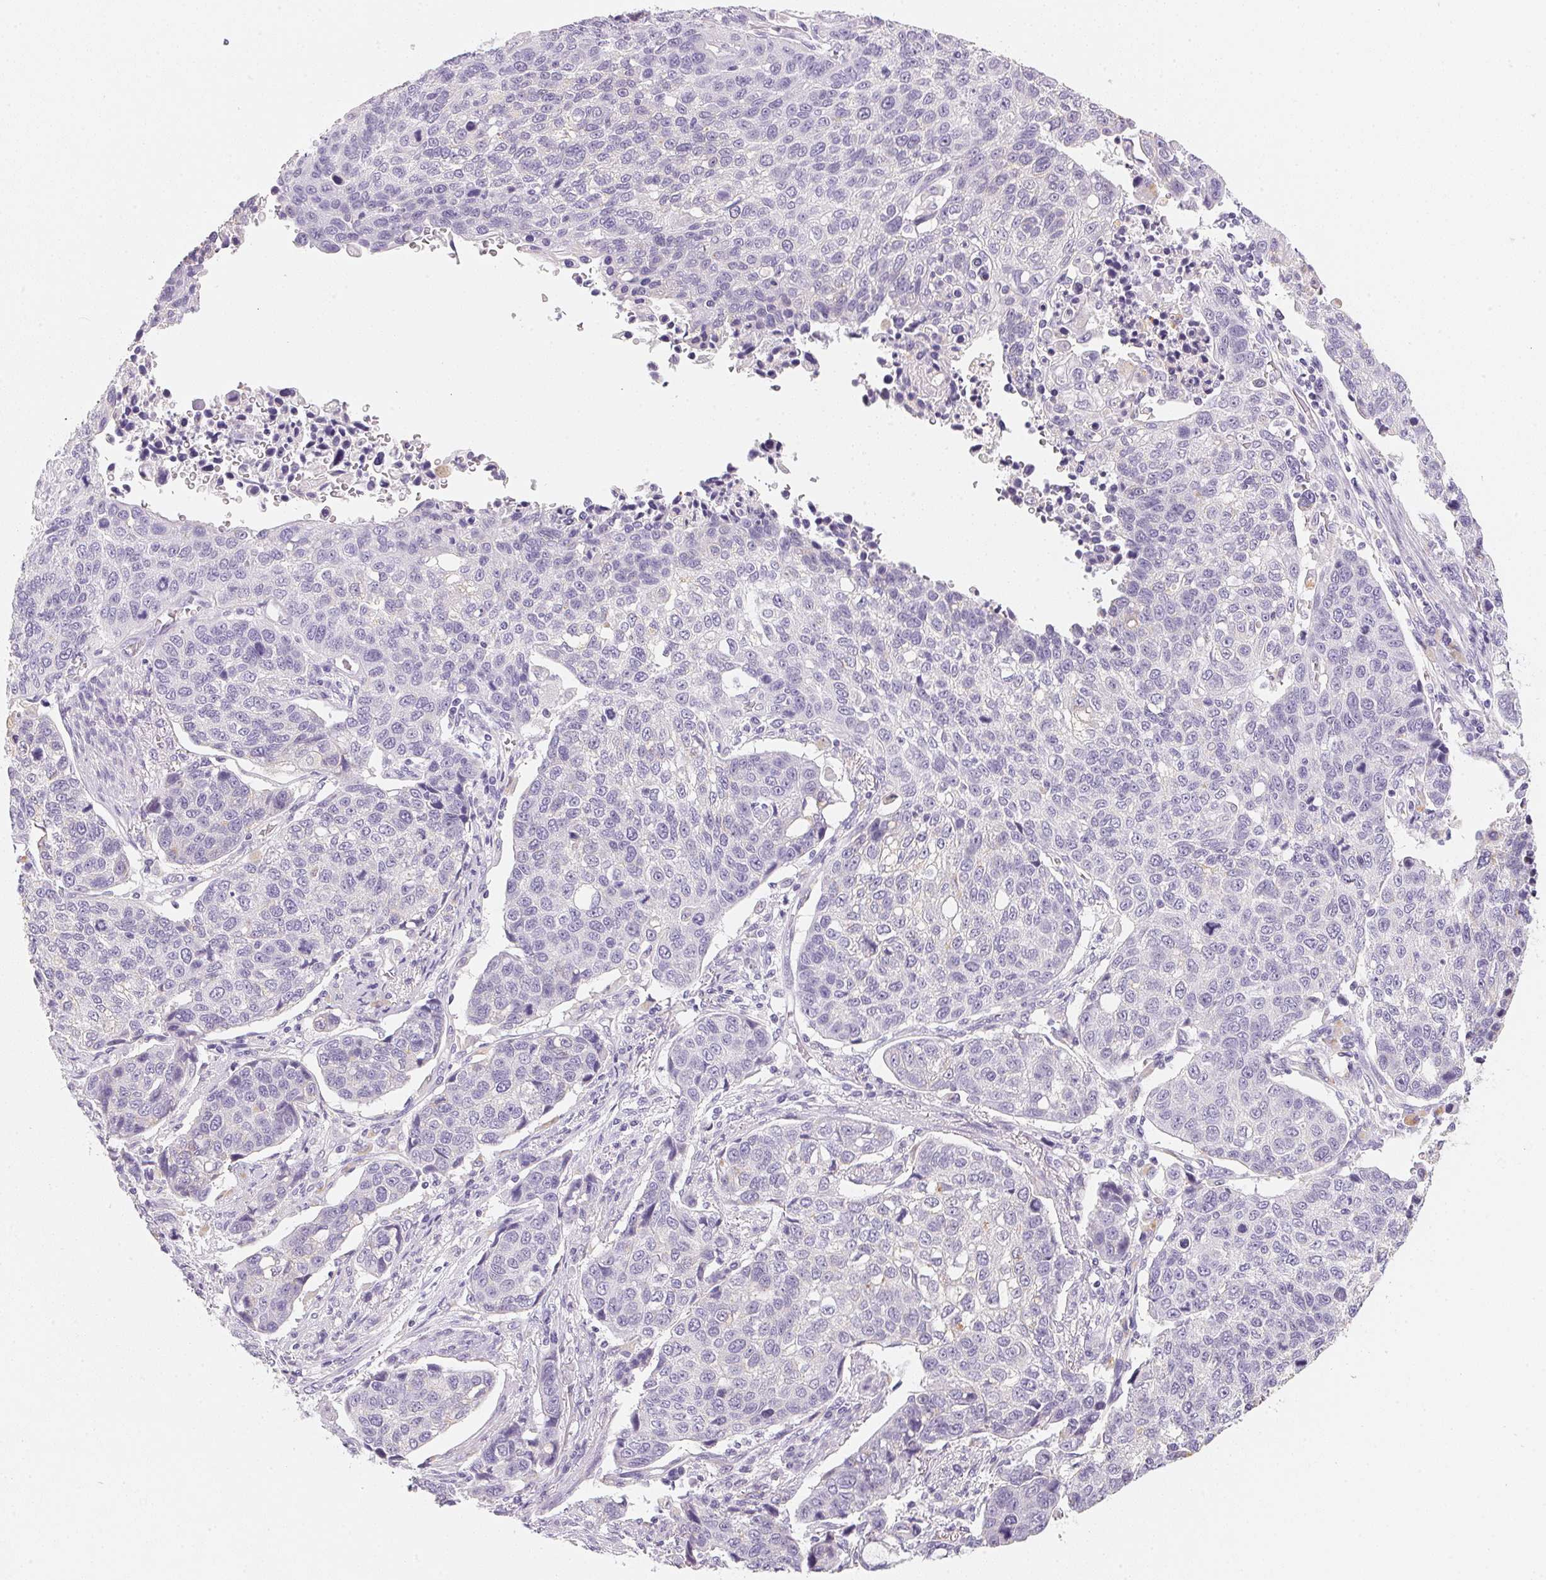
{"staining": {"intensity": "negative", "quantity": "none", "location": "none"}, "tissue": "lung cancer", "cell_type": "Tumor cells", "image_type": "cancer", "snomed": [{"axis": "morphology", "description": "Squamous cell carcinoma, NOS"}, {"axis": "topography", "description": "Lymph node"}, {"axis": "topography", "description": "Lung"}], "caption": "There is no significant expression in tumor cells of lung cancer (squamous cell carcinoma).", "gene": "ACP3", "patient": {"sex": "male", "age": 61}}